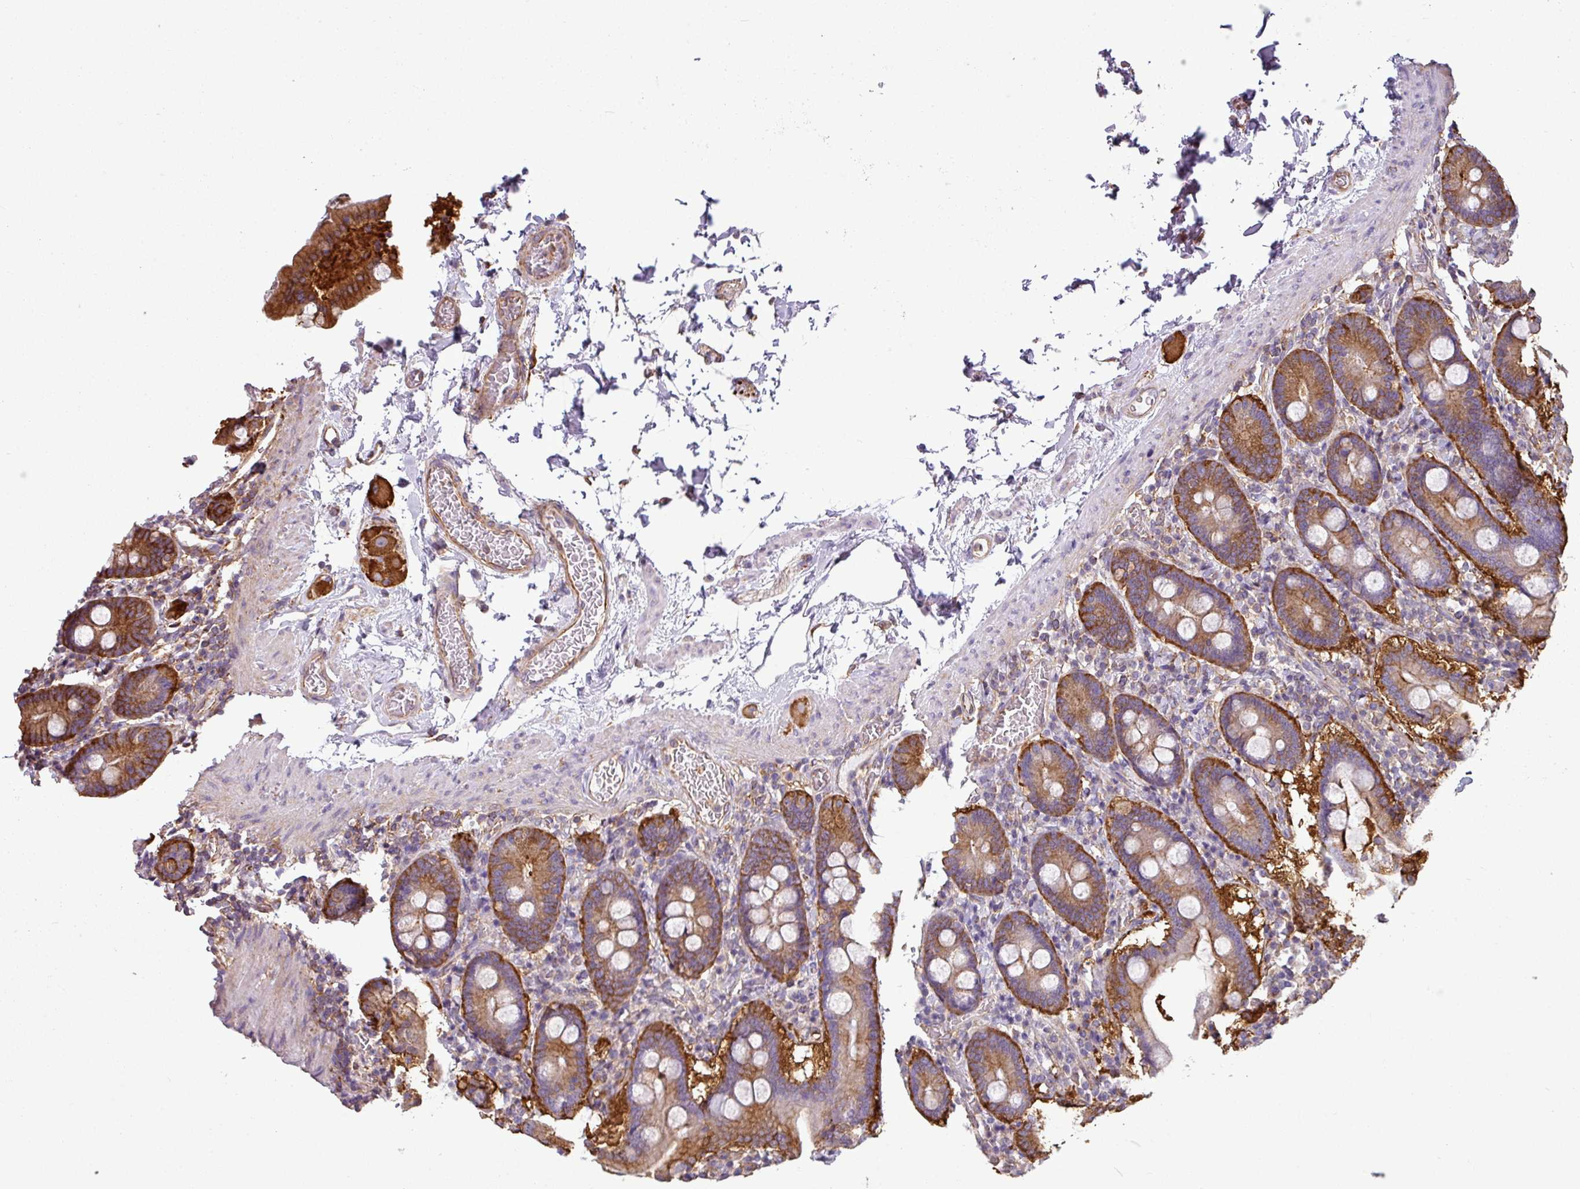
{"staining": {"intensity": "moderate", "quantity": ">75%", "location": "cytoplasmic/membranous"}, "tissue": "duodenum", "cell_type": "Glandular cells", "image_type": "normal", "snomed": [{"axis": "morphology", "description": "Normal tissue, NOS"}, {"axis": "topography", "description": "Duodenum"}], "caption": "An IHC micrograph of unremarkable tissue is shown. Protein staining in brown shows moderate cytoplasmic/membranous positivity in duodenum within glandular cells. (Brightfield microscopy of DAB IHC at high magnification).", "gene": "XNDC1N", "patient": {"sex": "male", "age": 55}}